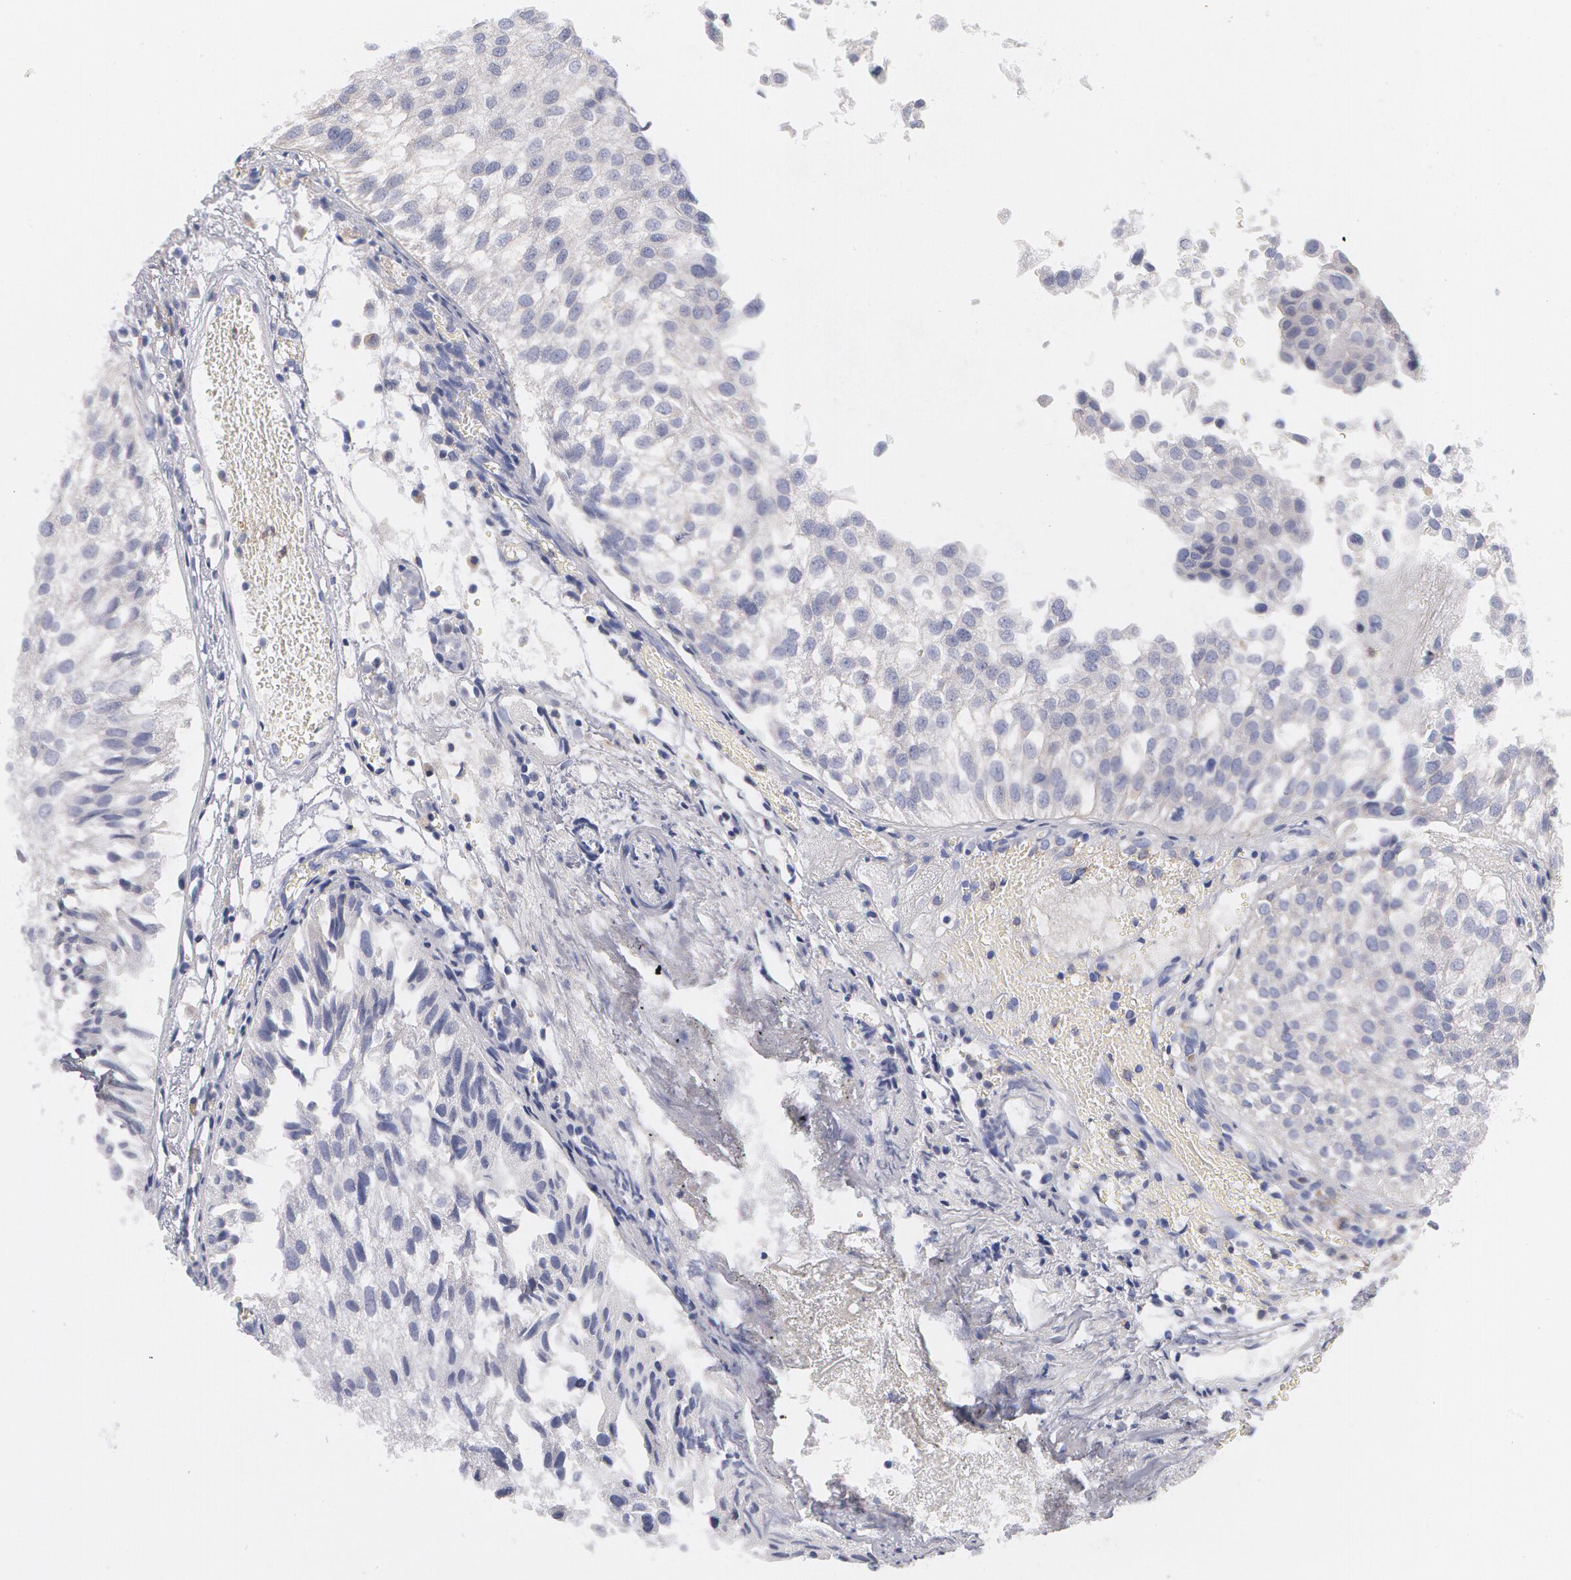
{"staining": {"intensity": "negative", "quantity": "none", "location": "none"}, "tissue": "urothelial cancer", "cell_type": "Tumor cells", "image_type": "cancer", "snomed": [{"axis": "morphology", "description": "Urothelial carcinoma, Low grade"}, {"axis": "topography", "description": "Urinary bladder"}], "caption": "Immunohistochemistry photomicrograph of urothelial carcinoma (low-grade) stained for a protein (brown), which shows no staining in tumor cells.", "gene": "SYK", "patient": {"sex": "female", "age": 89}}